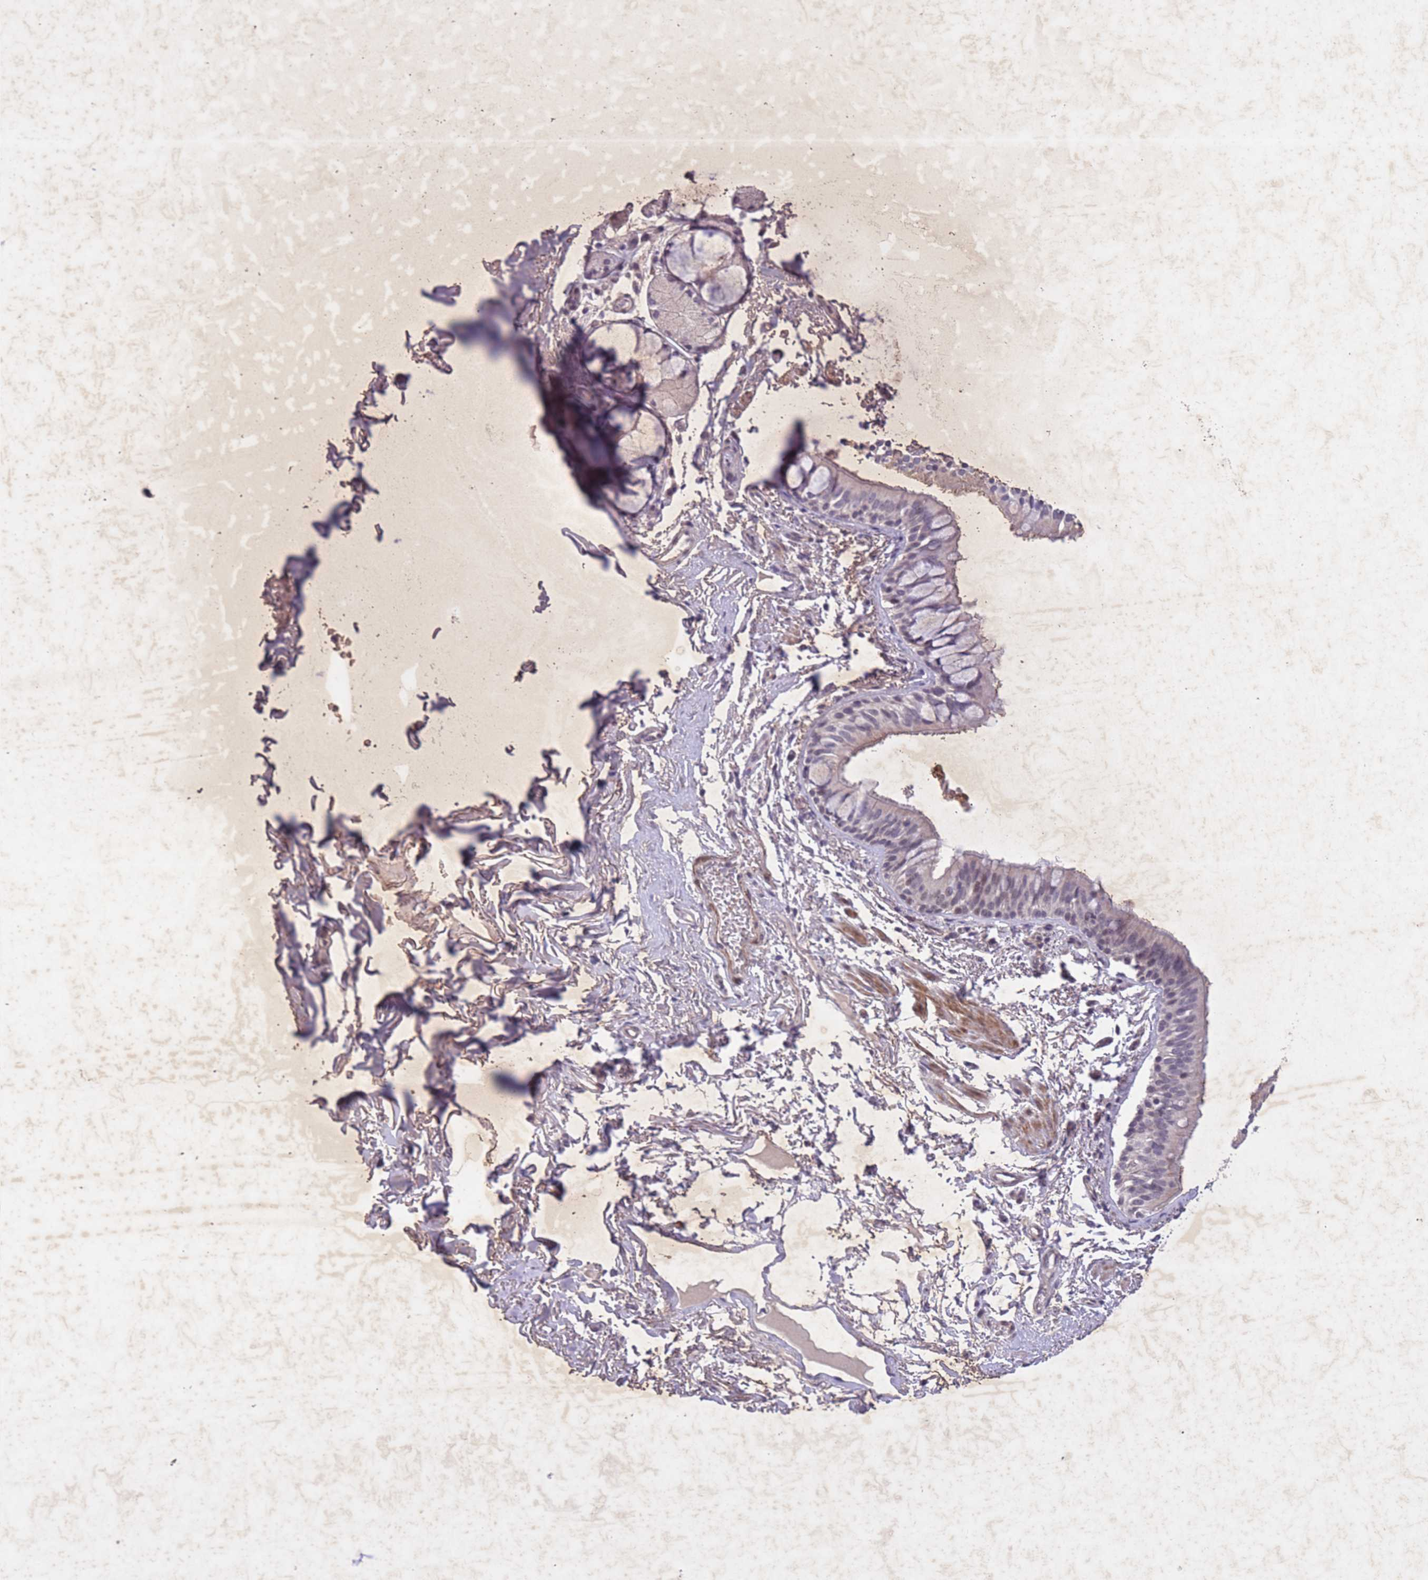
{"staining": {"intensity": "moderate", "quantity": "<25%", "location": "cytoplasmic/membranous,nuclear"}, "tissue": "bronchus", "cell_type": "Respiratory epithelial cells", "image_type": "normal", "snomed": [{"axis": "morphology", "description": "Normal tissue, NOS"}, {"axis": "topography", "description": "Bronchus"}], "caption": "IHC (DAB (3,3'-diaminobenzidine)) staining of benign human bronchus displays moderate cytoplasmic/membranous,nuclear protein expression in about <25% of respiratory epithelial cells.", "gene": "CBX6", "patient": {"sex": "male", "age": 70}}